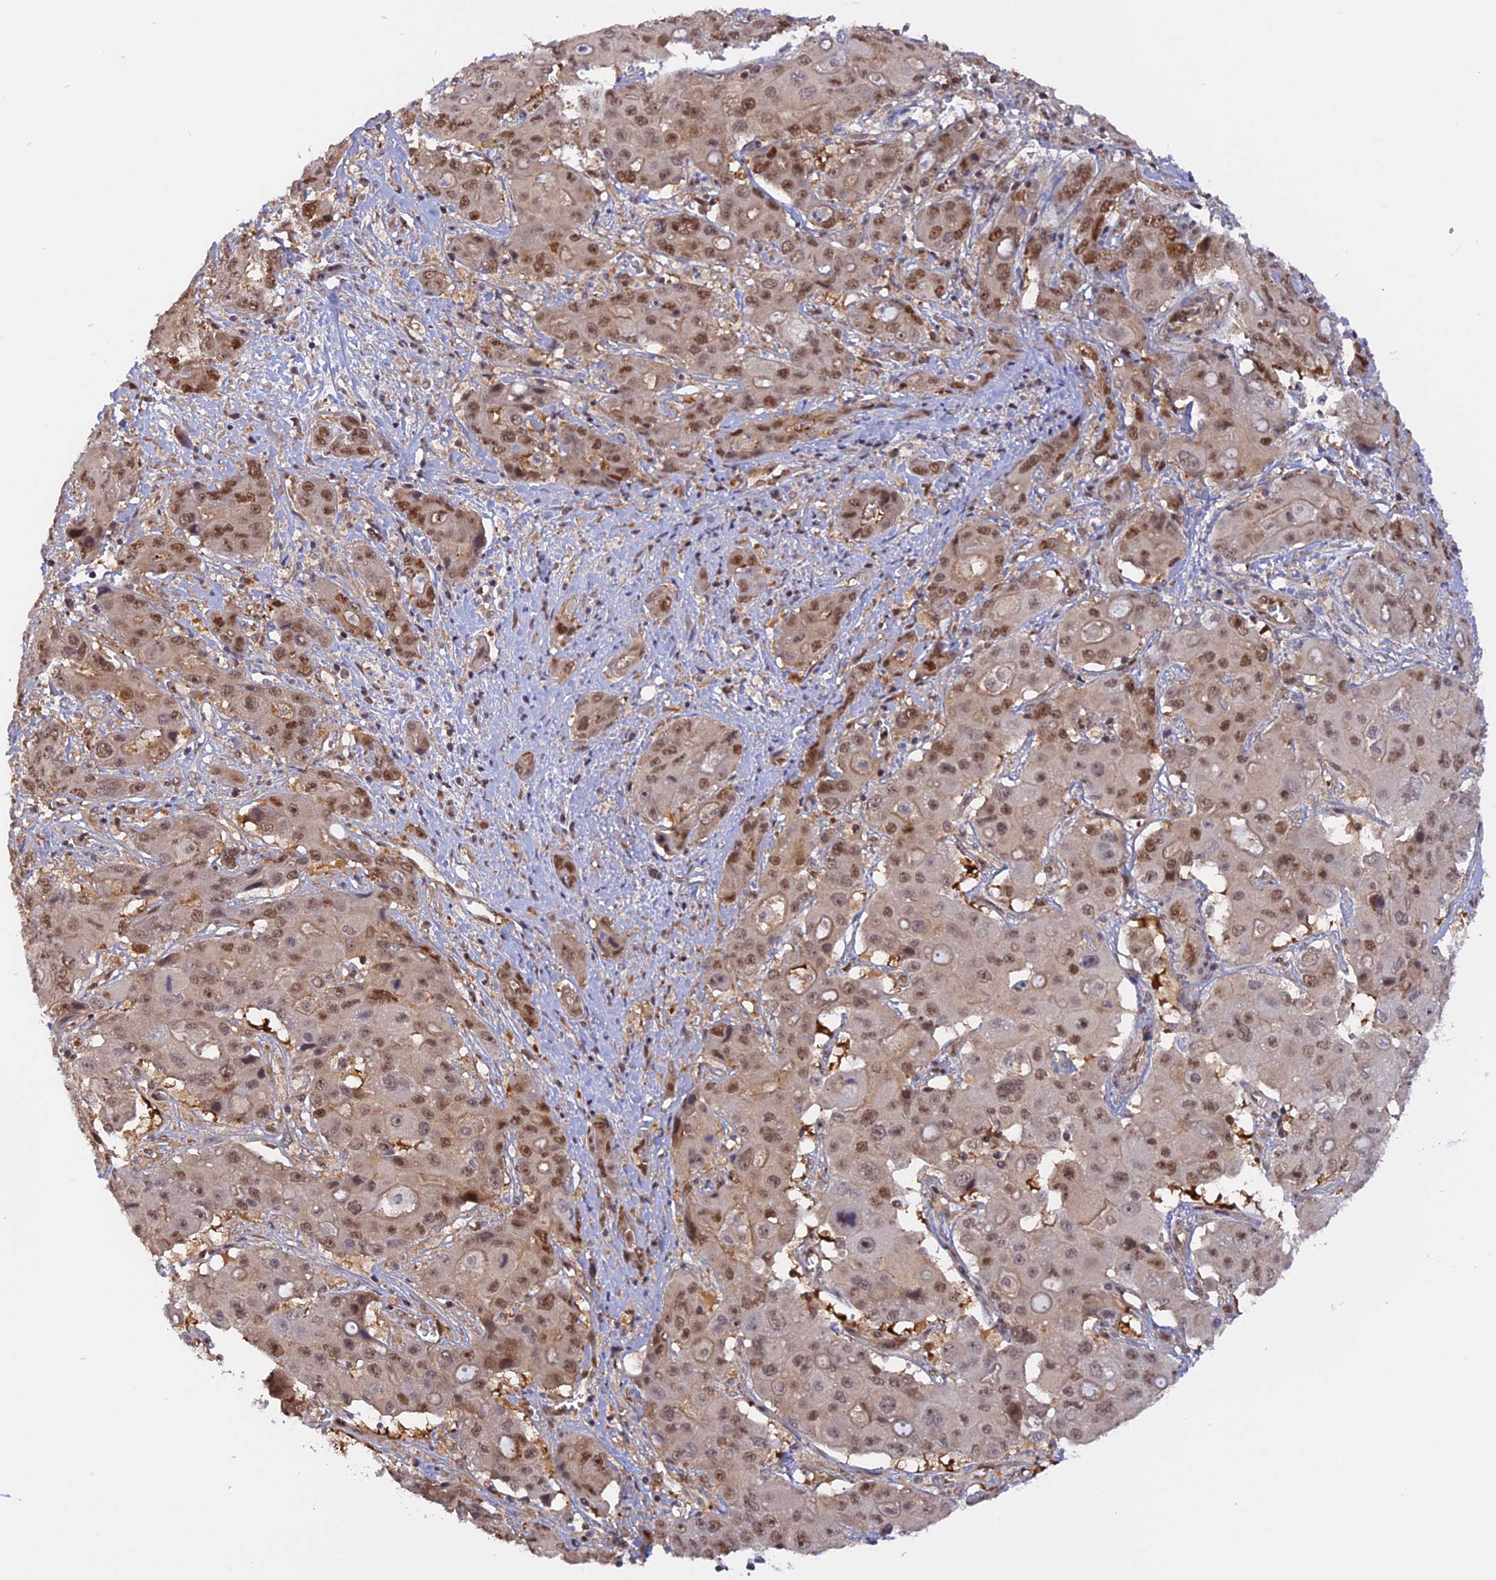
{"staining": {"intensity": "moderate", "quantity": ">75%", "location": "nuclear"}, "tissue": "liver cancer", "cell_type": "Tumor cells", "image_type": "cancer", "snomed": [{"axis": "morphology", "description": "Cholangiocarcinoma"}, {"axis": "topography", "description": "Liver"}], "caption": "Immunohistochemistry of human liver cancer (cholangiocarcinoma) shows medium levels of moderate nuclear staining in approximately >75% of tumor cells.", "gene": "ZNF428", "patient": {"sex": "male", "age": 67}}